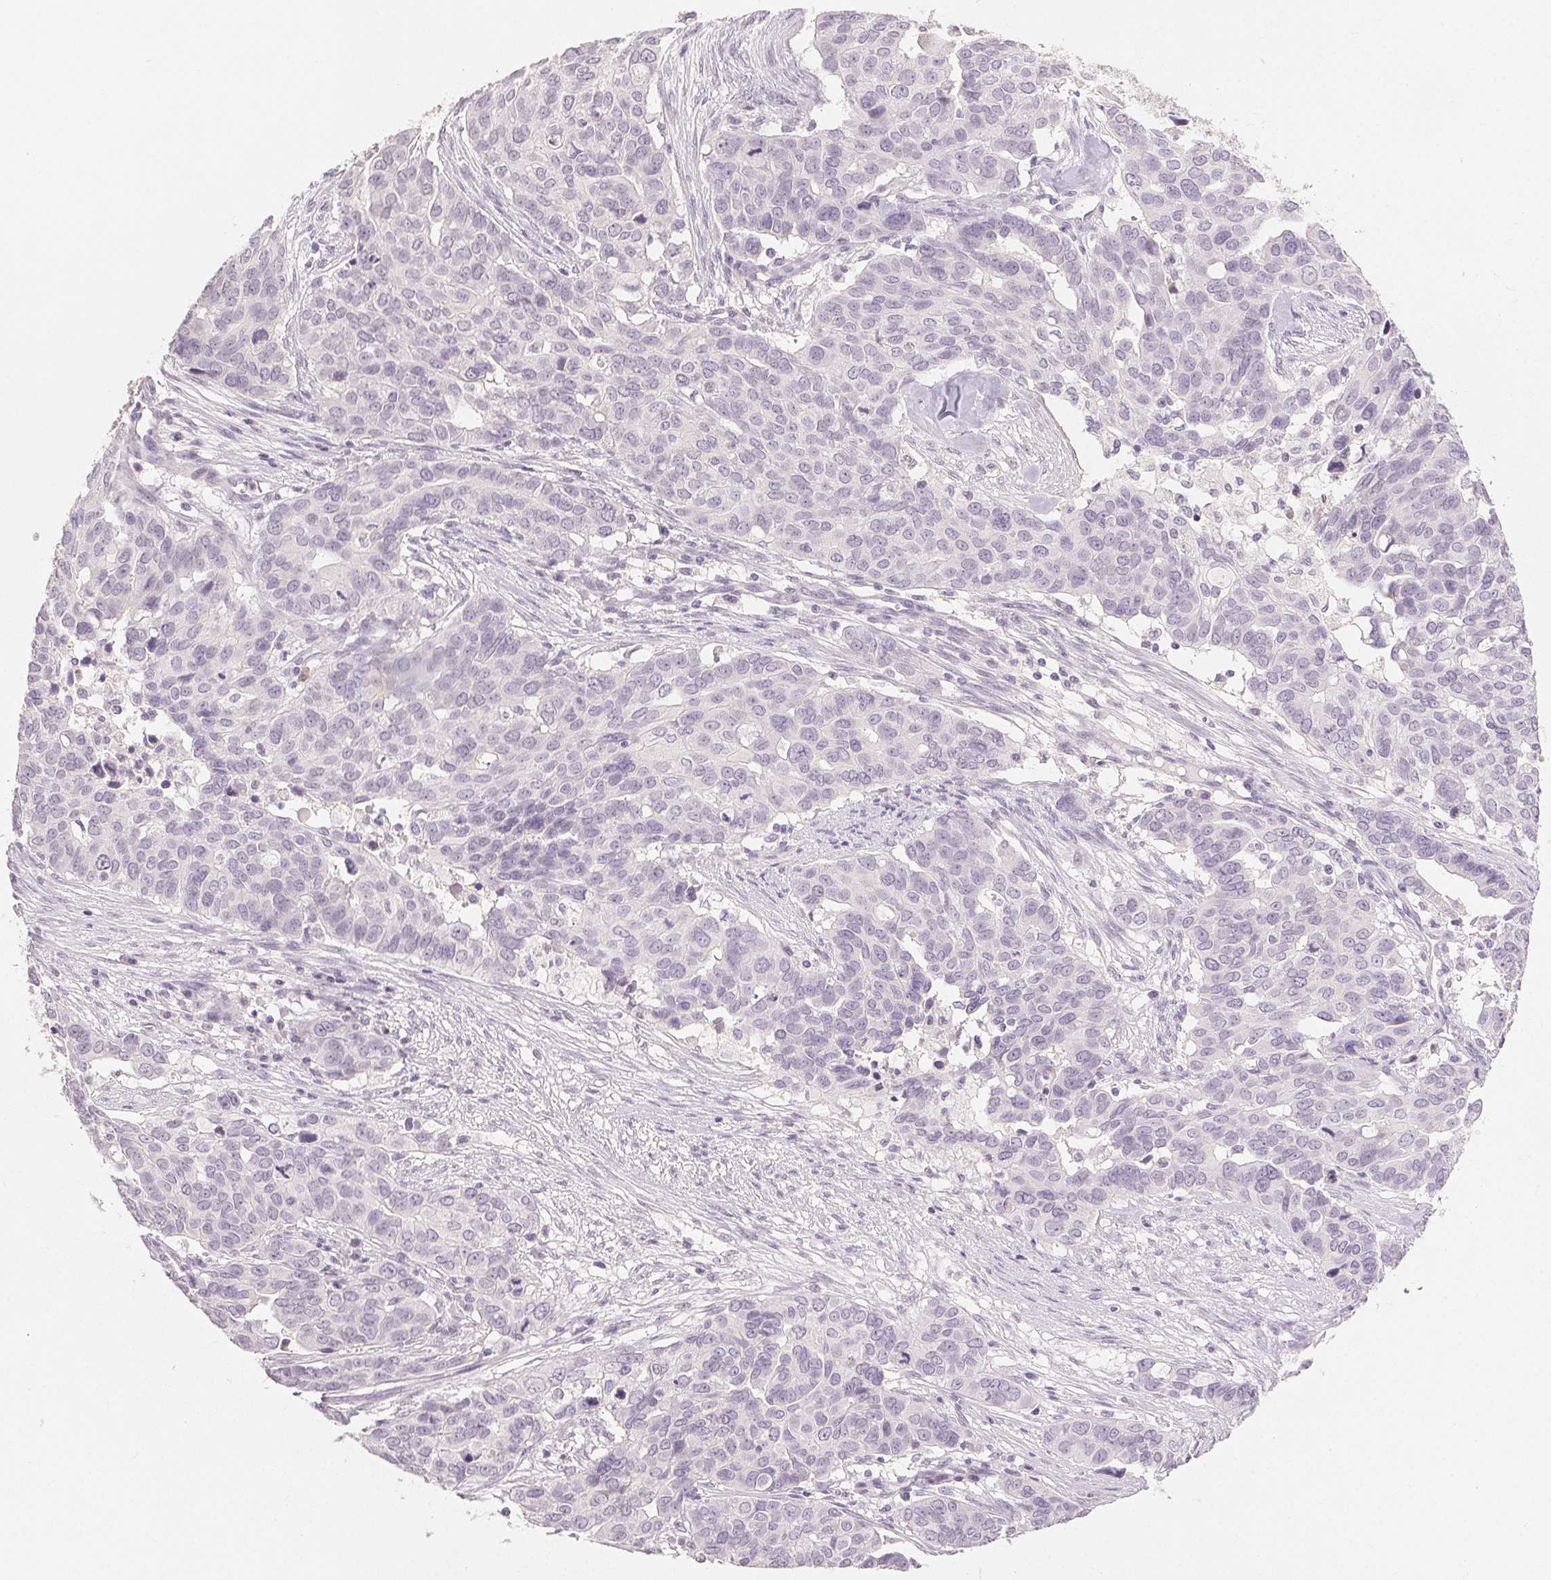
{"staining": {"intensity": "negative", "quantity": "none", "location": "none"}, "tissue": "ovarian cancer", "cell_type": "Tumor cells", "image_type": "cancer", "snomed": [{"axis": "morphology", "description": "Carcinoma, endometroid"}, {"axis": "topography", "description": "Ovary"}], "caption": "This is an IHC histopathology image of ovarian endometroid carcinoma. There is no positivity in tumor cells.", "gene": "CA12", "patient": {"sex": "female", "age": 78}}